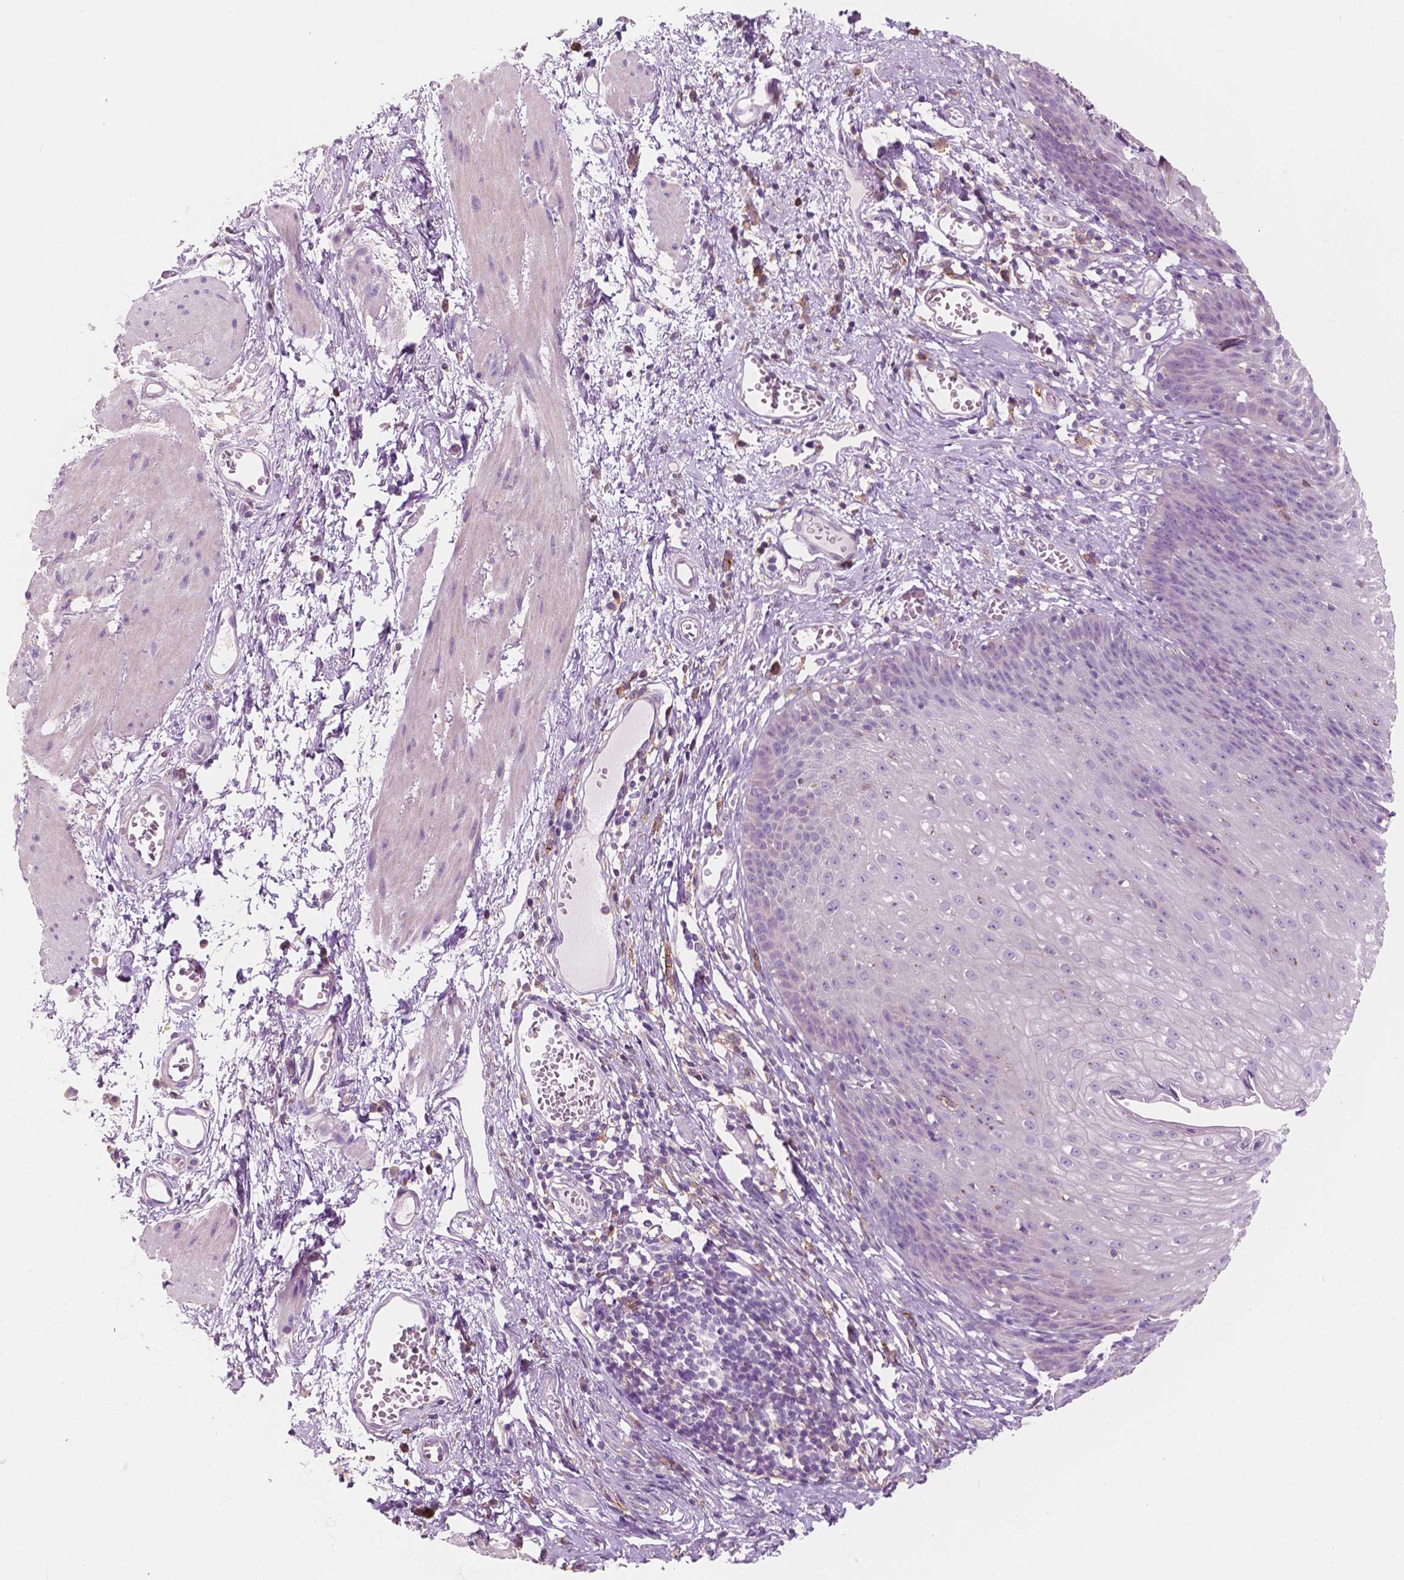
{"staining": {"intensity": "negative", "quantity": "none", "location": "none"}, "tissue": "esophagus", "cell_type": "Squamous epithelial cells", "image_type": "normal", "snomed": [{"axis": "morphology", "description": "Normal tissue, NOS"}, {"axis": "topography", "description": "Esophagus"}], "caption": "This is an IHC photomicrograph of unremarkable human esophagus. There is no staining in squamous epithelial cells.", "gene": "SEMA4A", "patient": {"sex": "male", "age": 72}}